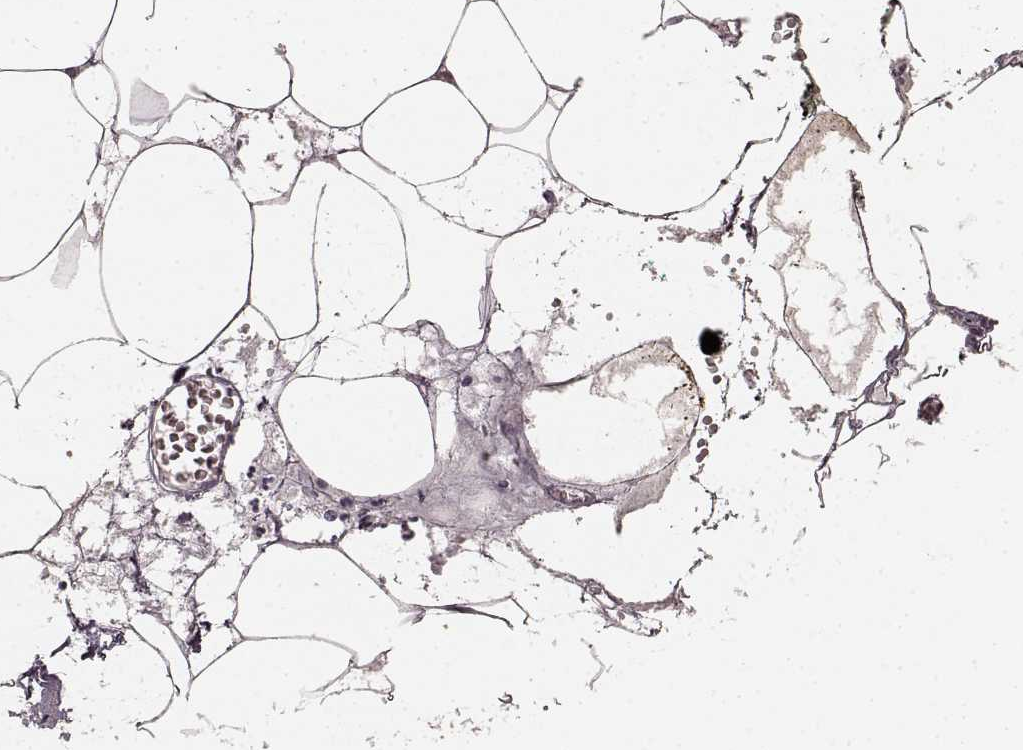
{"staining": {"intensity": "negative", "quantity": "none", "location": "none"}, "tissue": "adipose tissue", "cell_type": "Adipocytes", "image_type": "normal", "snomed": [{"axis": "morphology", "description": "Normal tissue, NOS"}, {"axis": "topography", "description": "Adipose tissue"}, {"axis": "topography", "description": "Pancreas"}, {"axis": "topography", "description": "Peripheral nerve tissue"}], "caption": "There is no significant staining in adipocytes of adipose tissue.", "gene": "PRKCE", "patient": {"sex": "female", "age": 58}}